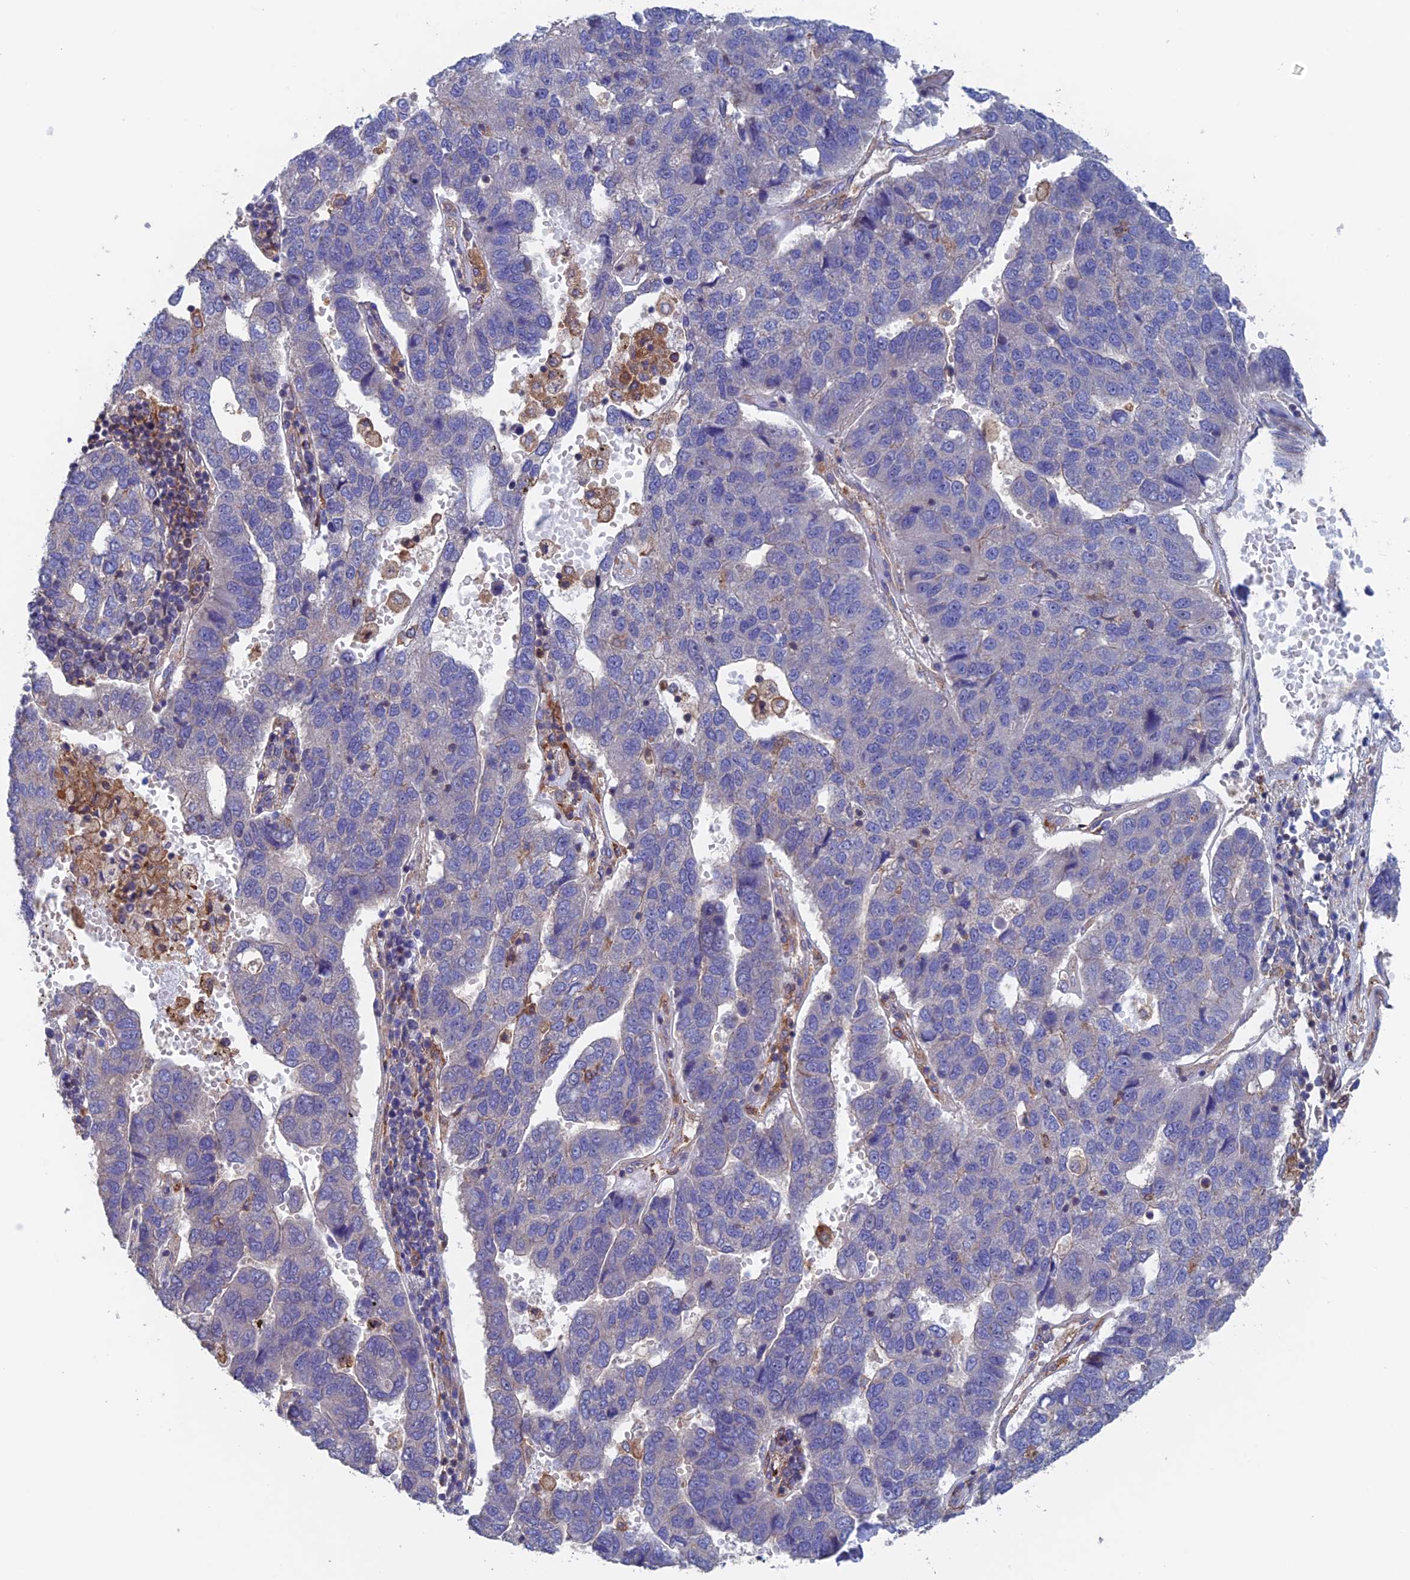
{"staining": {"intensity": "negative", "quantity": "none", "location": "none"}, "tissue": "pancreatic cancer", "cell_type": "Tumor cells", "image_type": "cancer", "snomed": [{"axis": "morphology", "description": "Adenocarcinoma, NOS"}, {"axis": "topography", "description": "Pancreas"}], "caption": "Immunohistochemical staining of pancreatic adenocarcinoma exhibits no significant expression in tumor cells.", "gene": "NUDT16L1", "patient": {"sex": "female", "age": 61}}